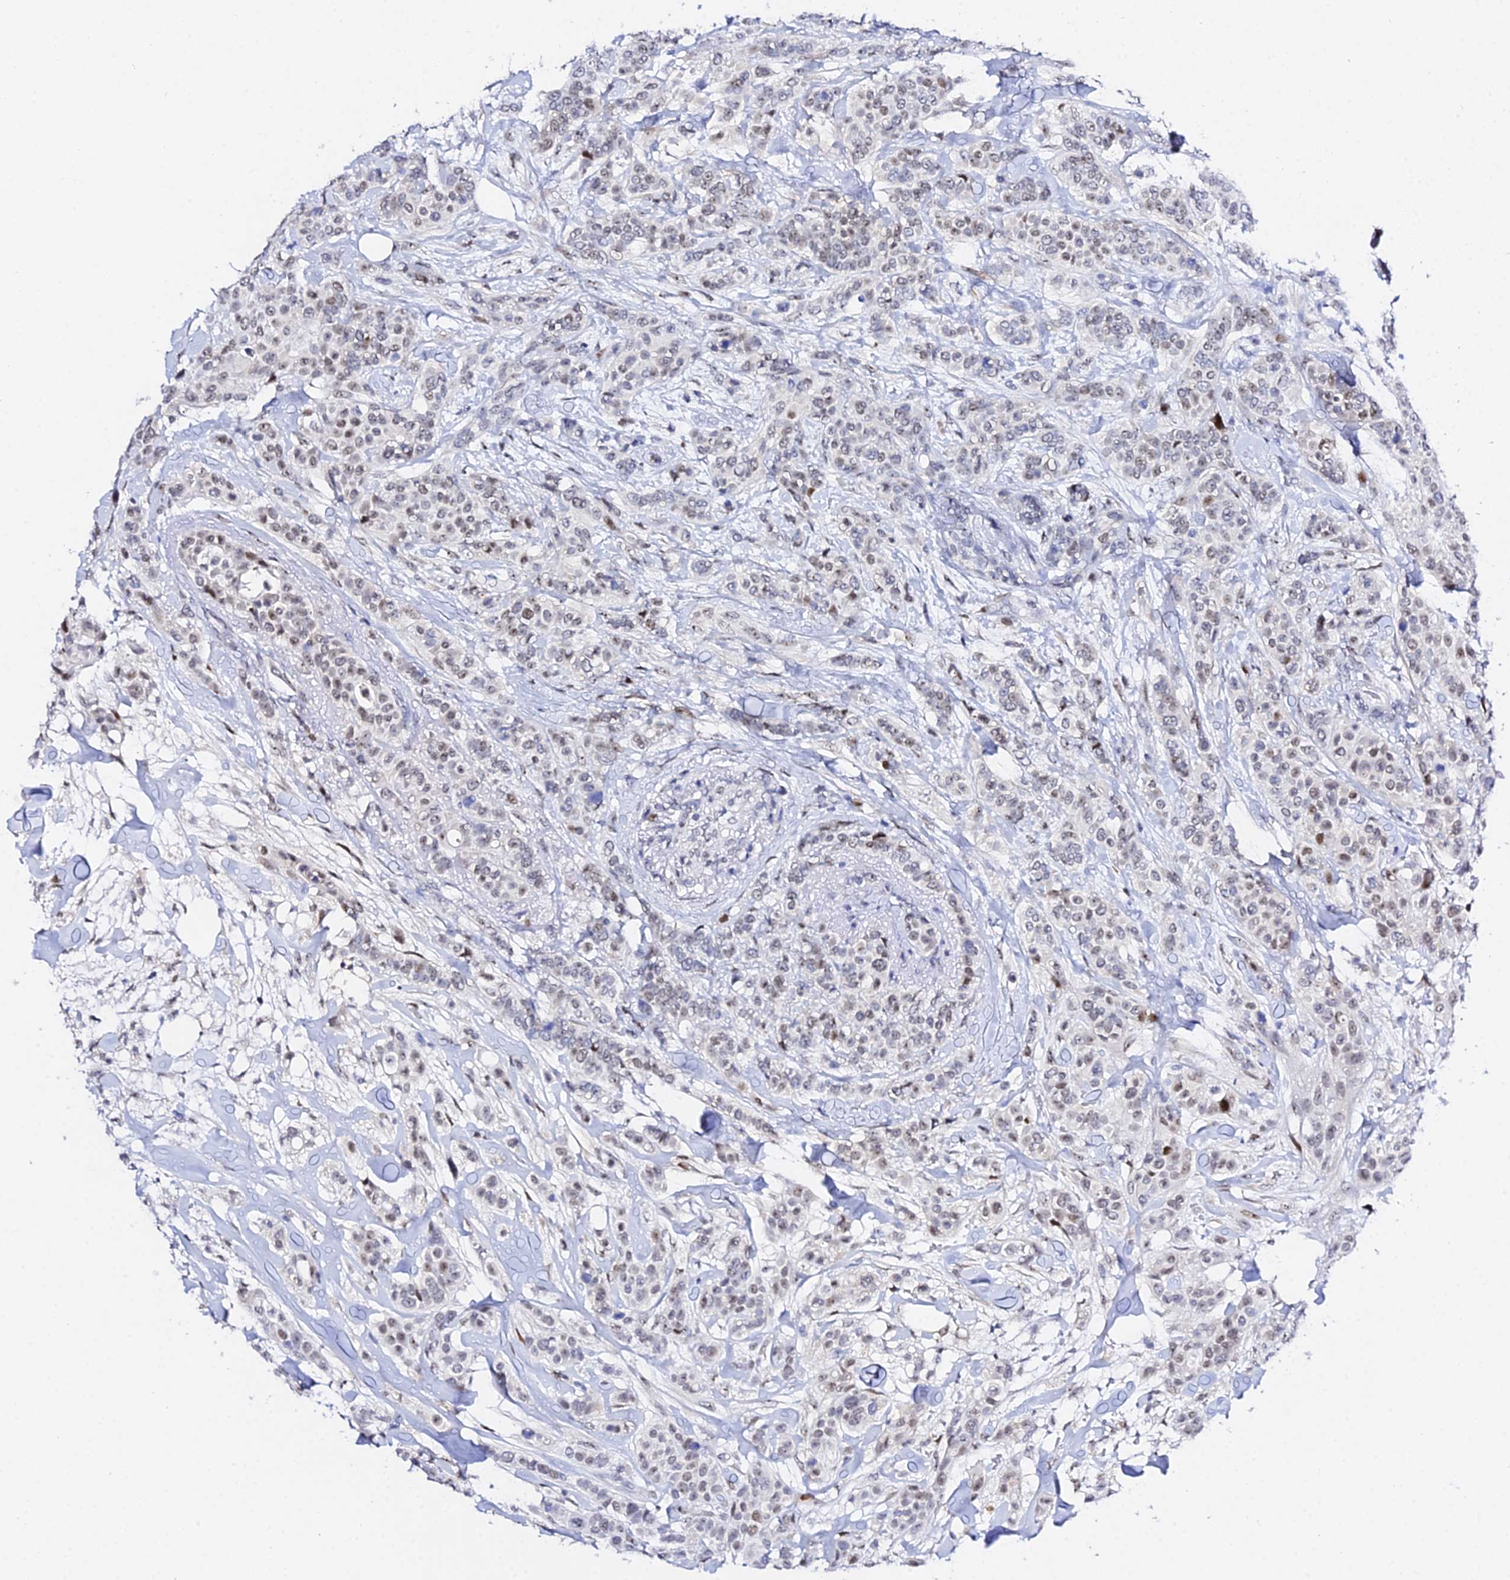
{"staining": {"intensity": "weak", "quantity": "25%-75%", "location": "nuclear"}, "tissue": "breast cancer", "cell_type": "Tumor cells", "image_type": "cancer", "snomed": [{"axis": "morphology", "description": "Lobular carcinoma"}, {"axis": "topography", "description": "Breast"}], "caption": "This image displays immunohistochemistry (IHC) staining of breast lobular carcinoma, with low weak nuclear positivity in about 25%-75% of tumor cells.", "gene": "POFUT2", "patient": {"sex": "female", "age": 51}}